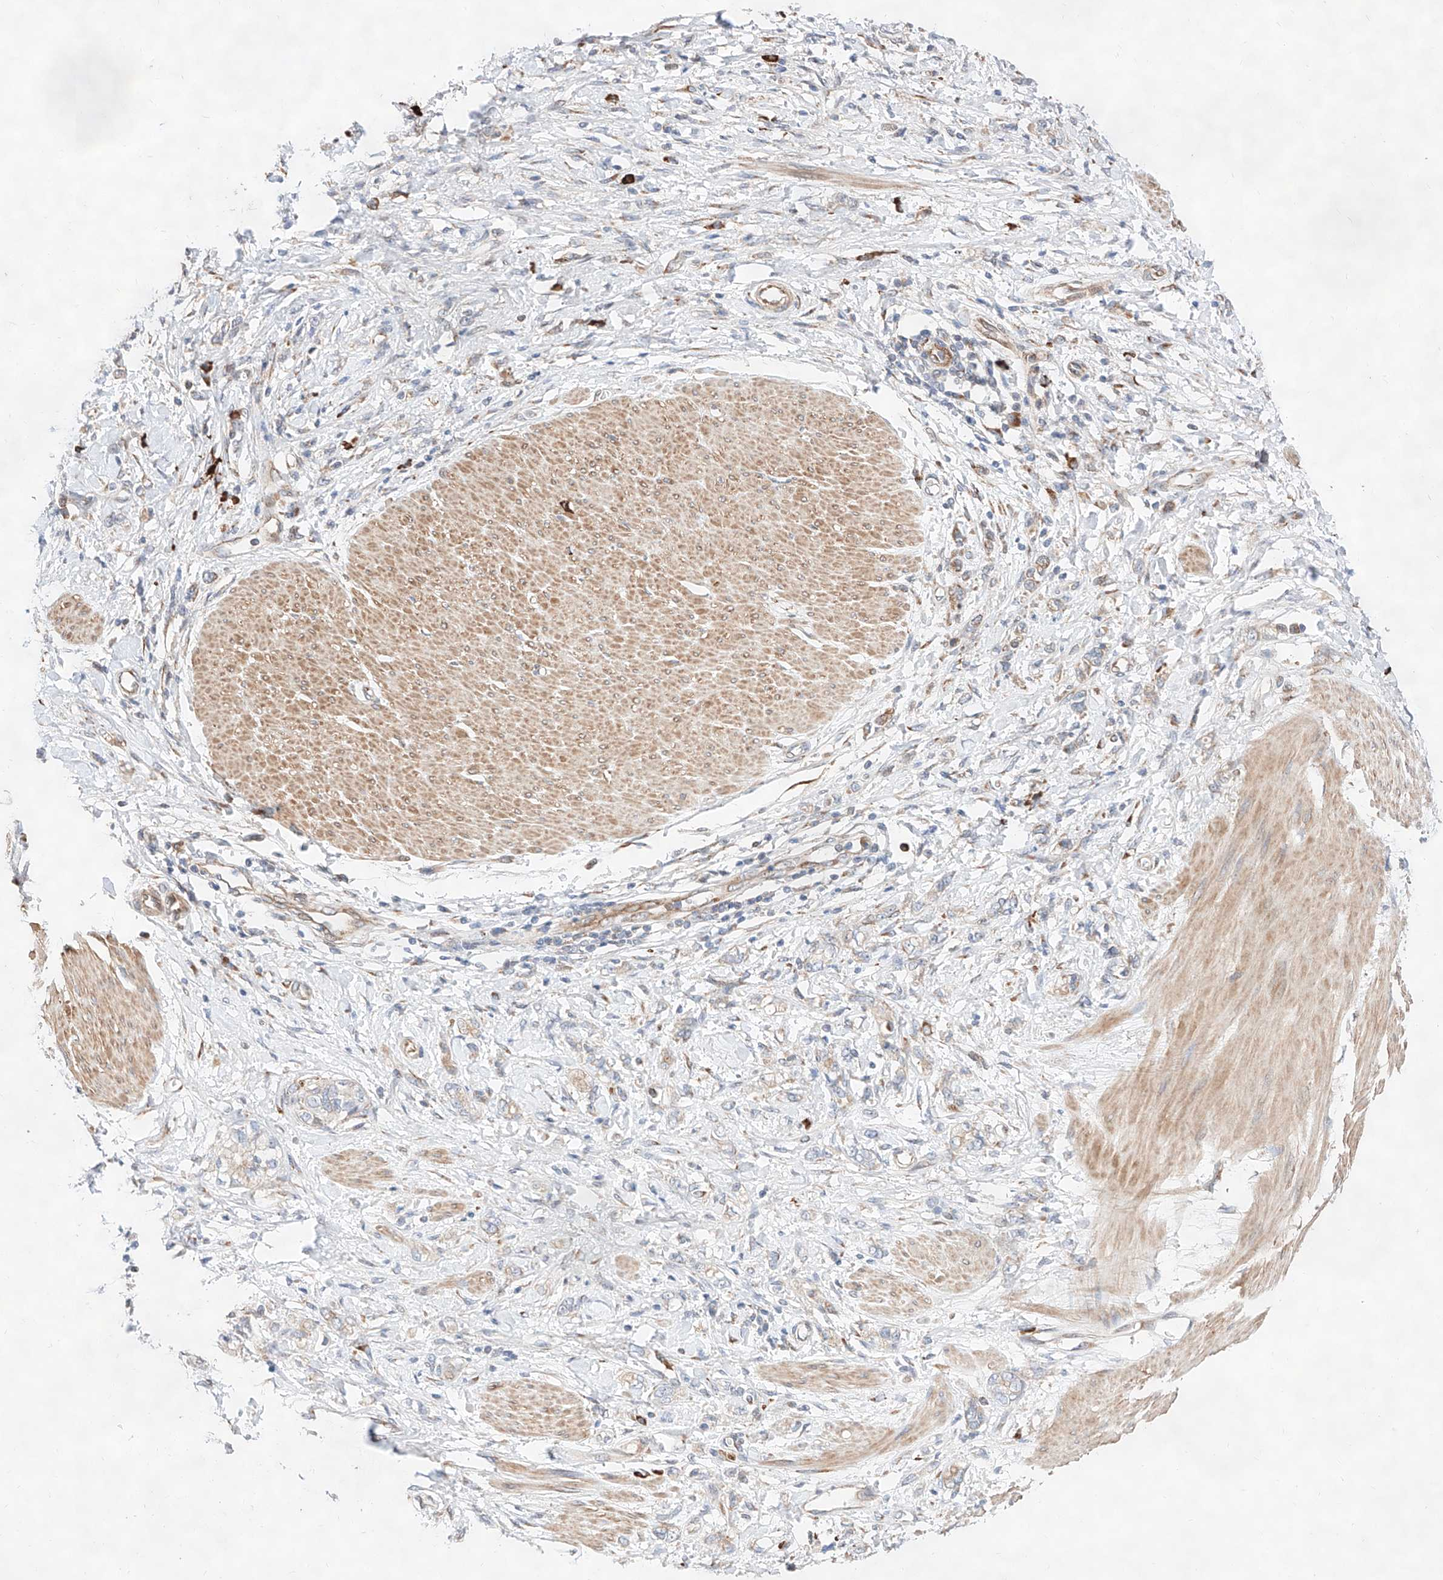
{"staining": {"intensity": "weak", "quantity": "25%-75%", "location": "cytoplasmic/membranous"}, "tissue": "stomach cancer", "cell_type": "Tumor cells", "image_type": "cancer", "snomed": [{"axis": "morphology", "description": "Adenocarcinoma, NOS"}, {"axis": "topography", "description": "Stomach"}], "caption": "Weak cytoplasmic/membranous positivity for a protein is present in about 25%-75% of tumor cells of adenocarcinoma (stomach) using immunohistochemistry.", "gene": "ATP9B", "patient": {"sex": "female", "age": 76}}